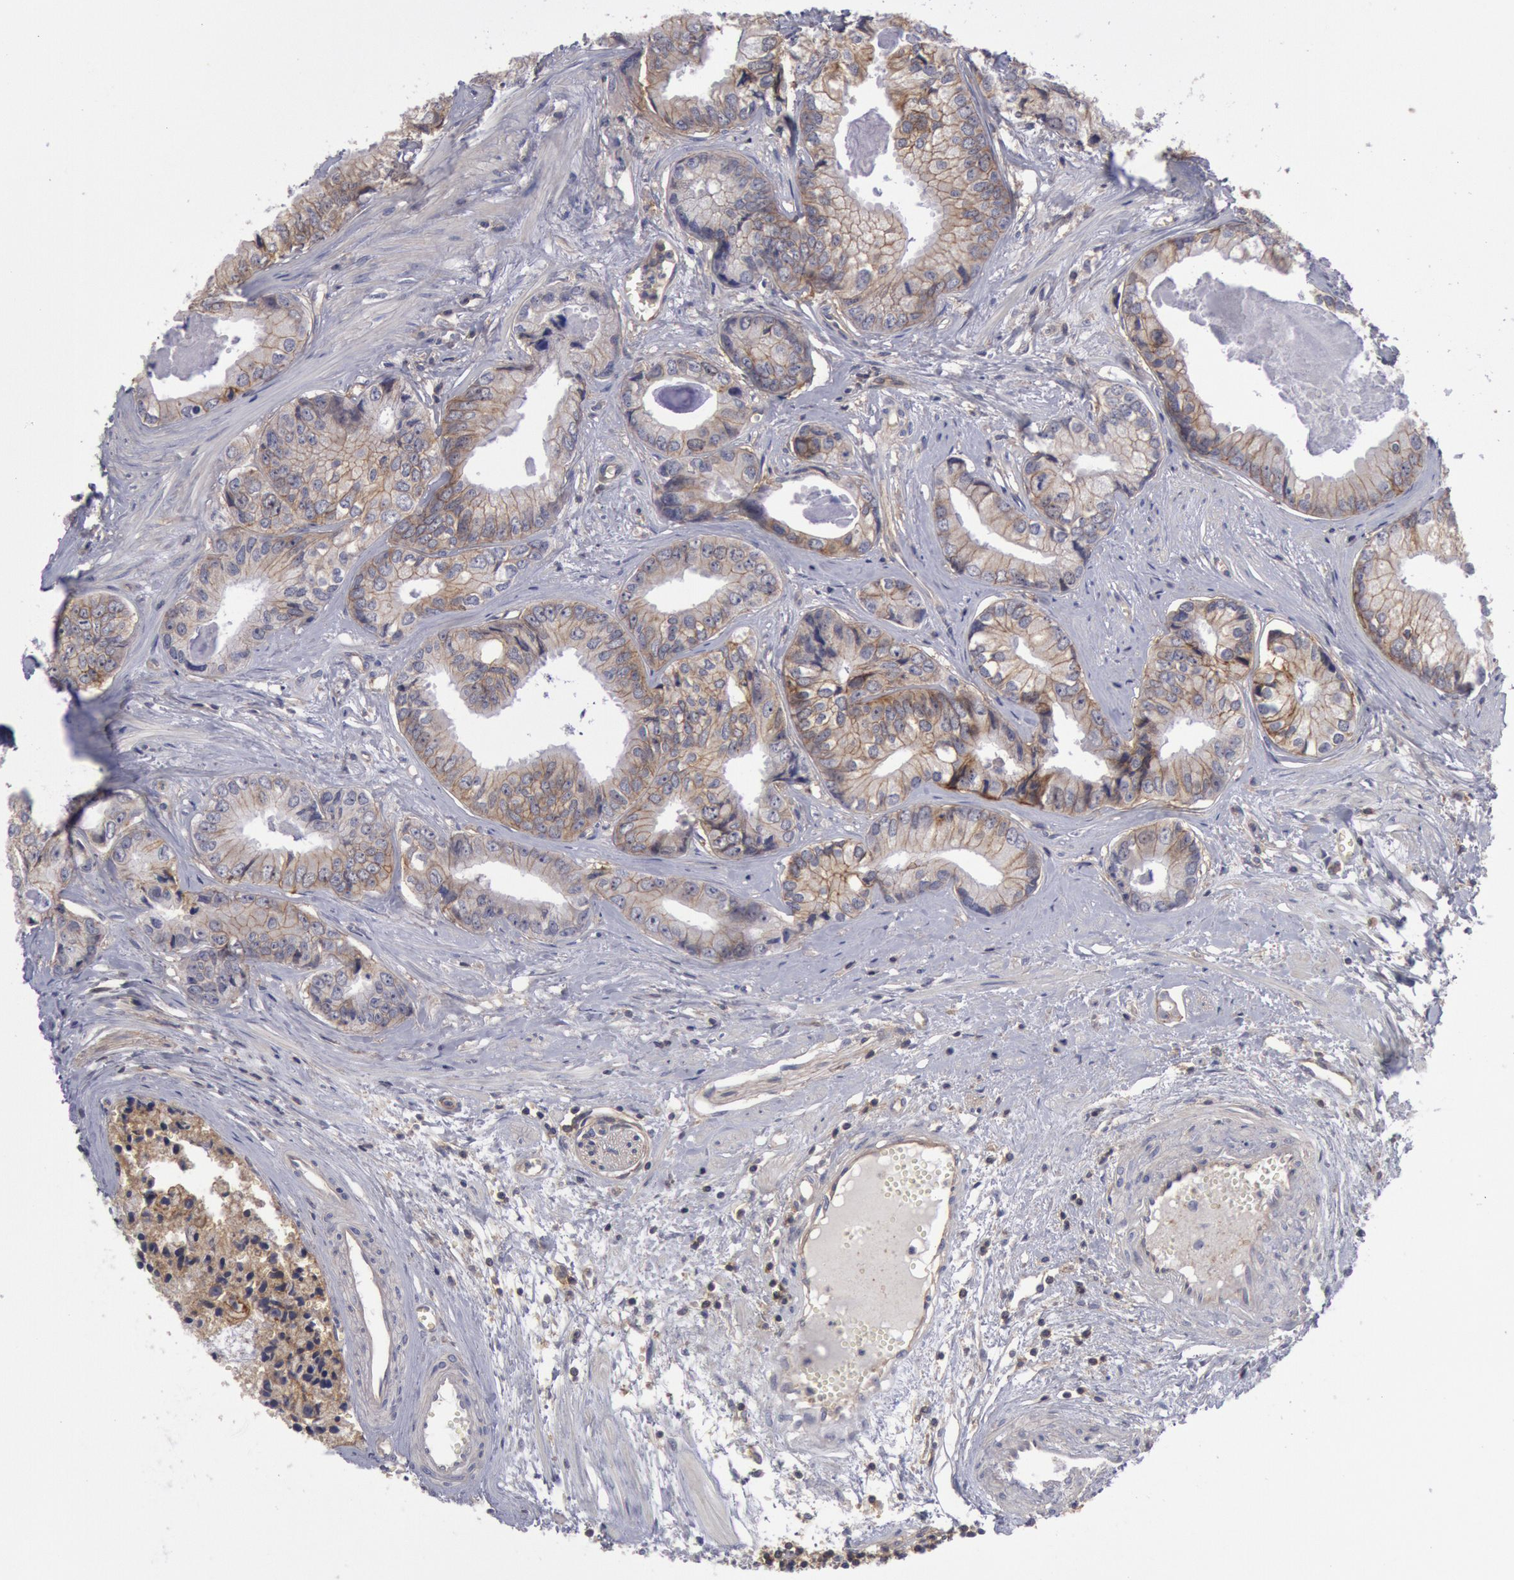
{"staining": {"intensity": "weak", "quantity": ">75%", "location": "cytoplasmic/membranous"}, "tissue": "prostate cancer", "cell_type": "Tumor cells", "image_type": "cancer", "snomed": [{"axis": "morphology", "description": "Adenocarcinoma, High grade"}, {"axis": "topography", "description": "Prostate"}], "caption": "Protein expression analysis of human prostate cancer (high-grade adenocarcinoma) reveals weak cytoplasmic/membranous staining in about >75% of tumor cells.", "gene": "STX4", "patient": {"sex": "male", "age": 56}}